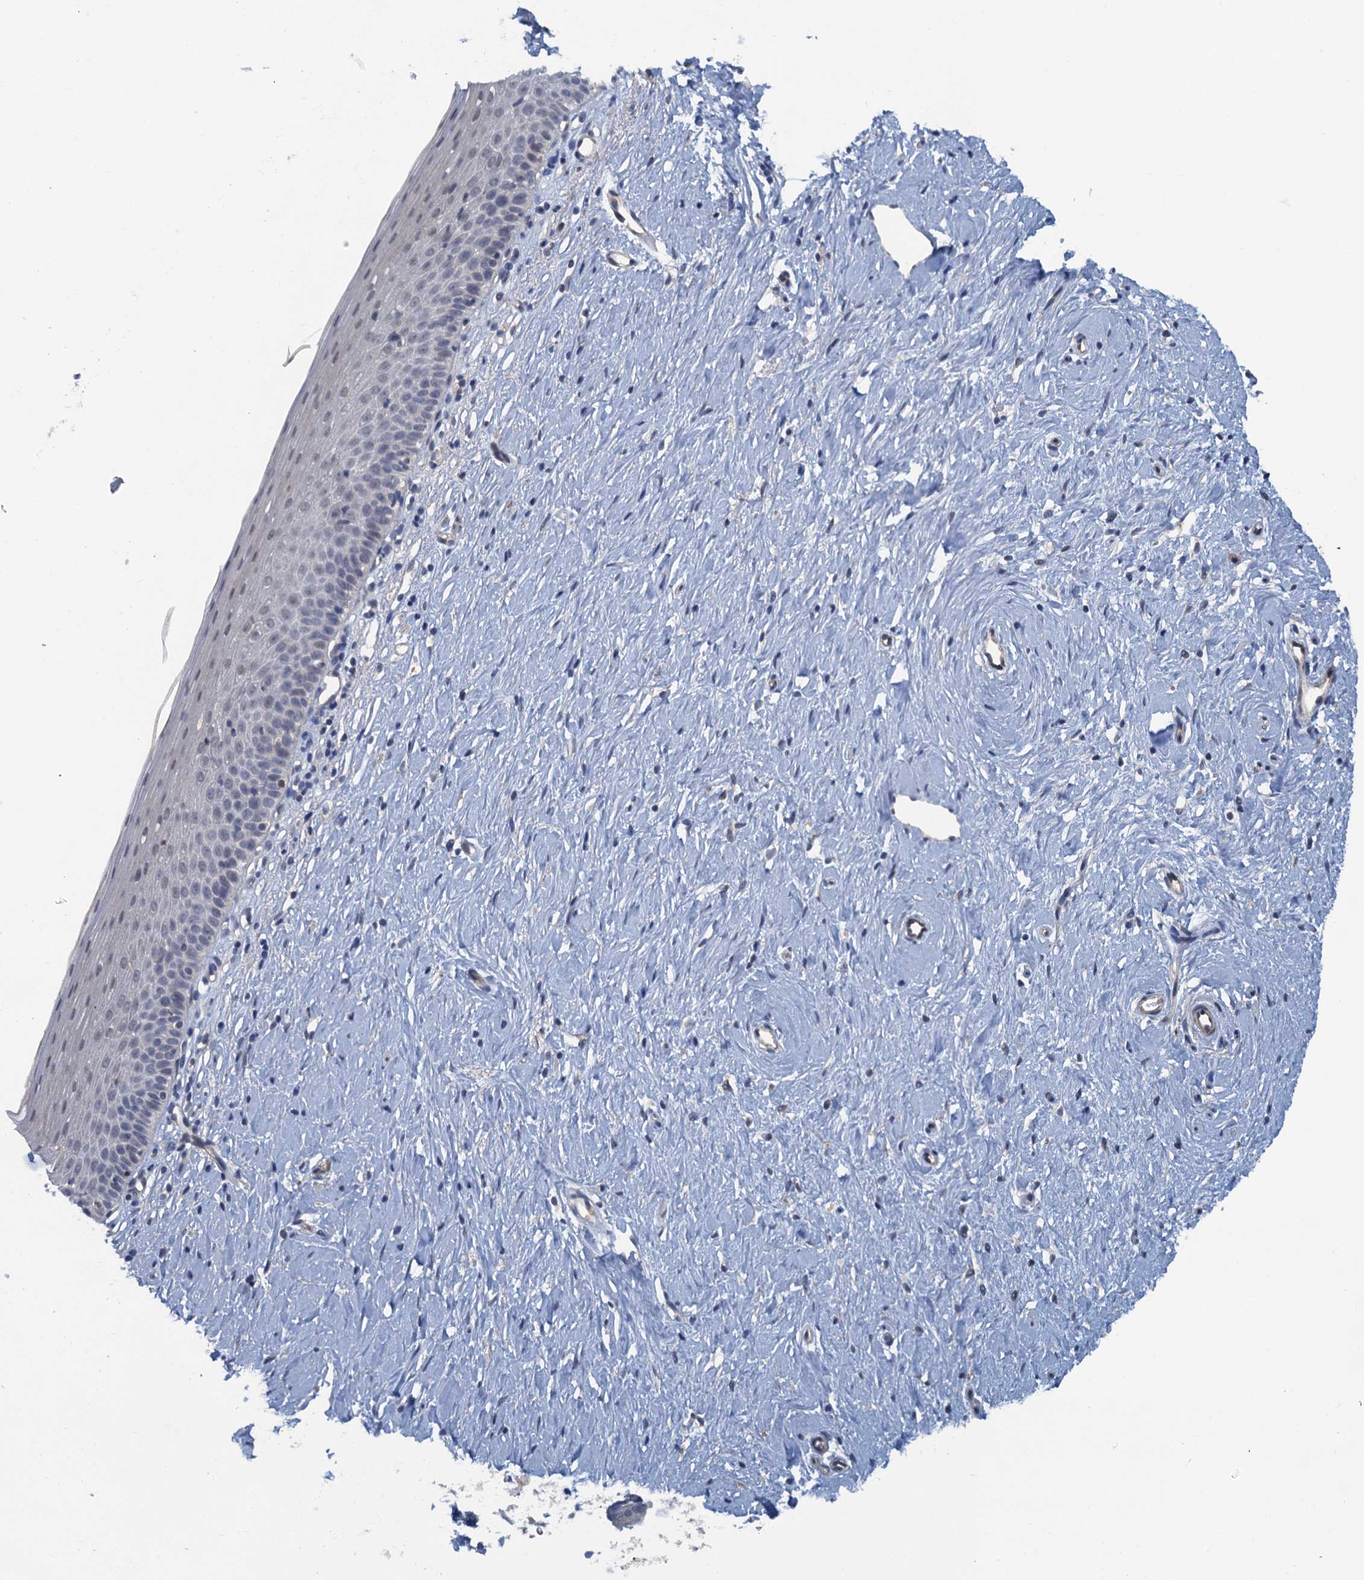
{"staining": {"intensity": "weak", "quantity": "<25%", "location": "cytoplasmic/membranous"}, "tissue": "cervix", "cell_type": "Glandular cells", "image_type": "normal", "snomed": [{"axis": "morphology", "description": "Normal tissue, NOS"}, {"axis": "topography", "description": "Cervix"}], "caption": "Glandular cells show no significant staining in benign cervix.", "gene": "MYO16", "patient": {"sex": "female", "age": 57}}